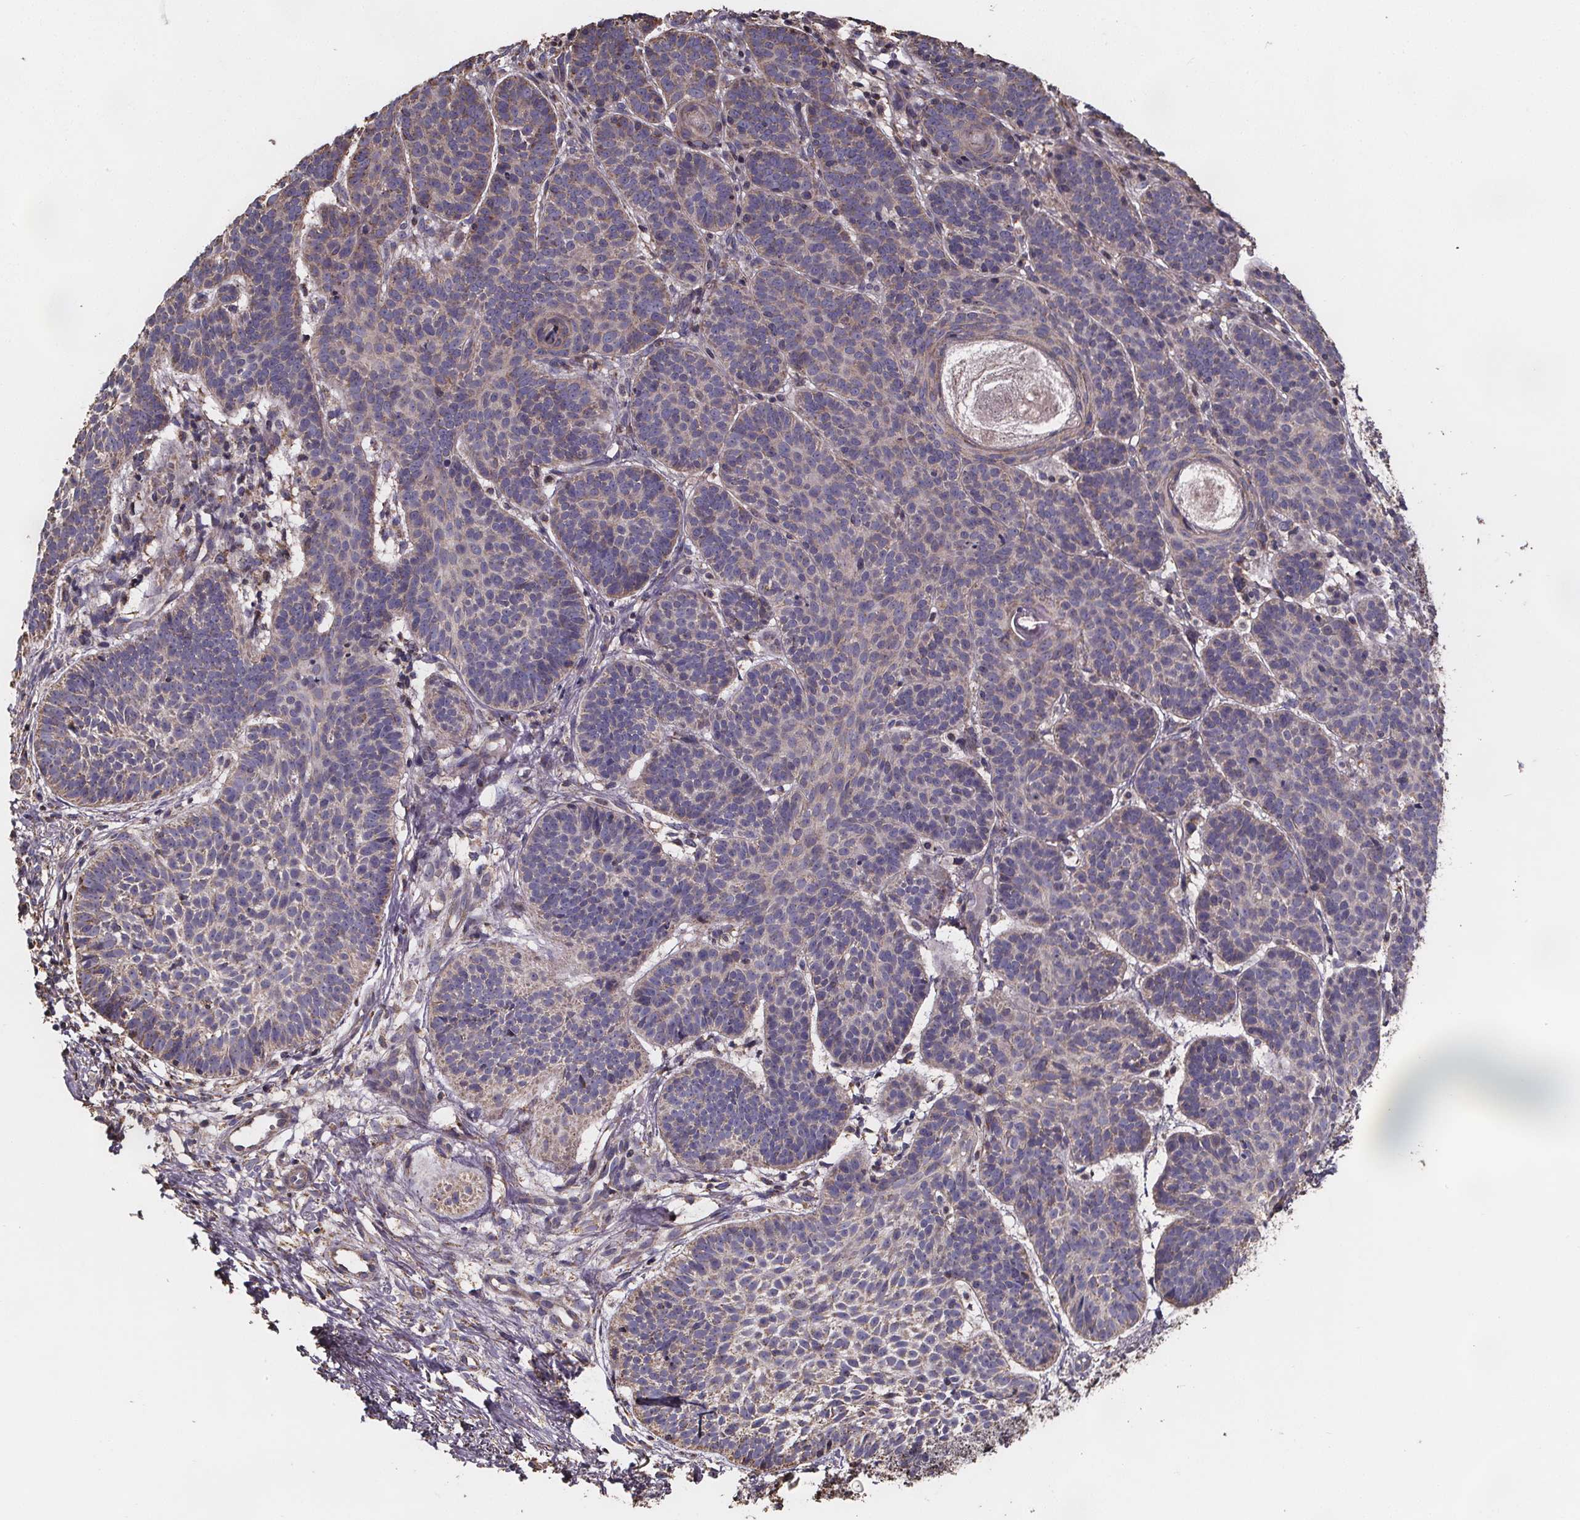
{"staining": {"intensity": "weak", "quantity": "<25%", "location": "cytoplasmic/membranous"}, "tissue": "skin cancer", "cell_type": "Tumor cells", "image_type": "cancer", "snomed": [{"axis": "morphology", "description": "Basal cell carcinoma"}, {"axis": "topography", "description": "Skin"}], "caption": "The micrograph displays no significant expression in tumor cells of skin cancer.", "gene": "SLC35D2", "patient": {"sex": "male", "age": 72}}